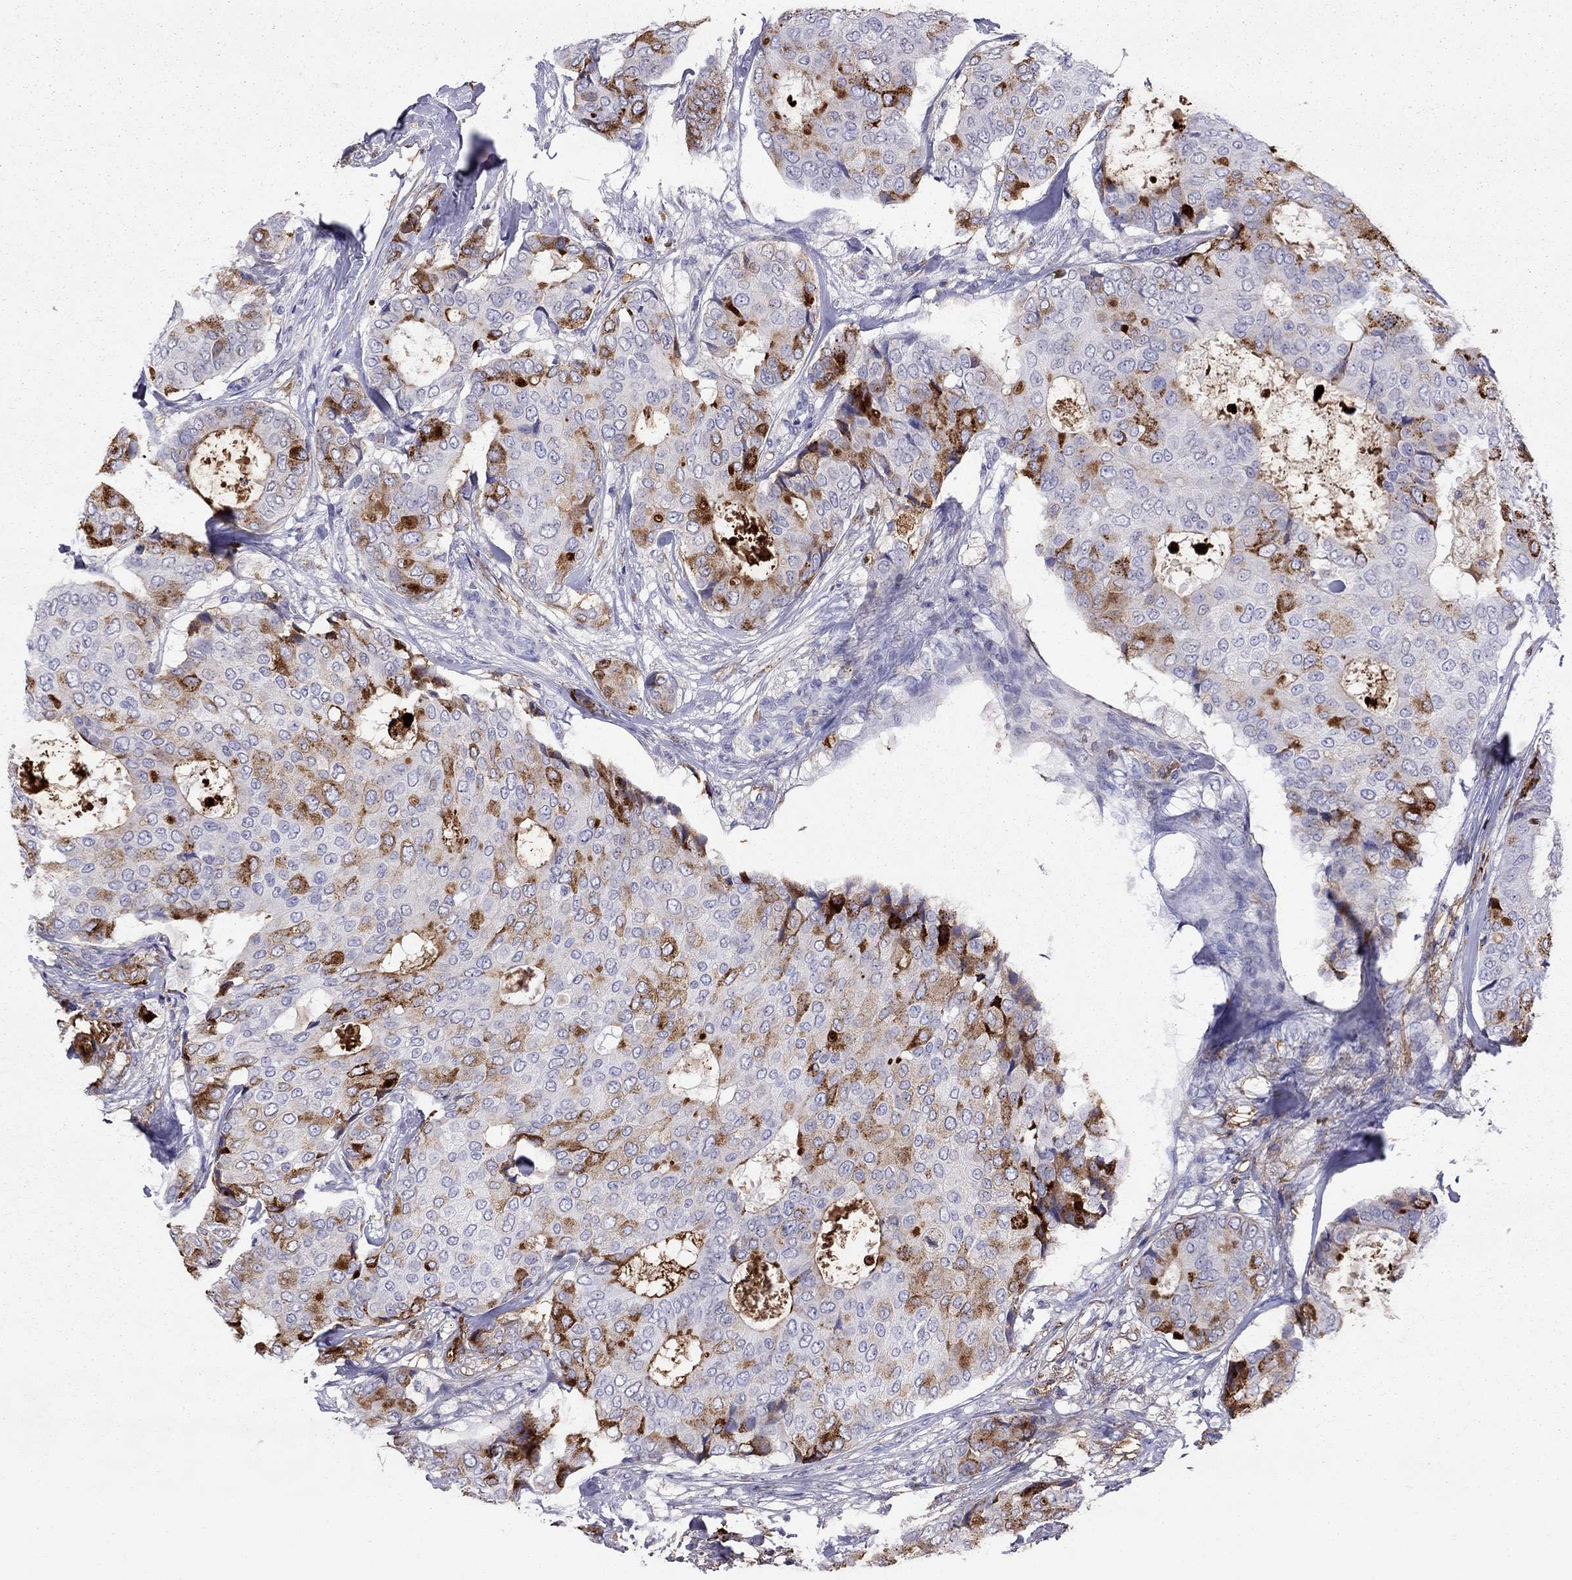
{"staining": {"intensity": "strong", "quantity": "25%-75%", "location": "cytoplasmic/membranous"}, "tissue": "breast cancer", "cell_type": "Tumor cells", "image_type": "cancer", "snomed": [{"axis": "morphology", "description": "Duct carcinoma"}, {"axis": "topography", "description": "Breast"}], "caption": "Brown immunohistochemical staining in breast cancer shows strong cytoplasmic/membranous positivity in about 25%-75% of tumor cells.", "gene": "SERPINA3", "patient": {"sex": "female", "age": 75}}